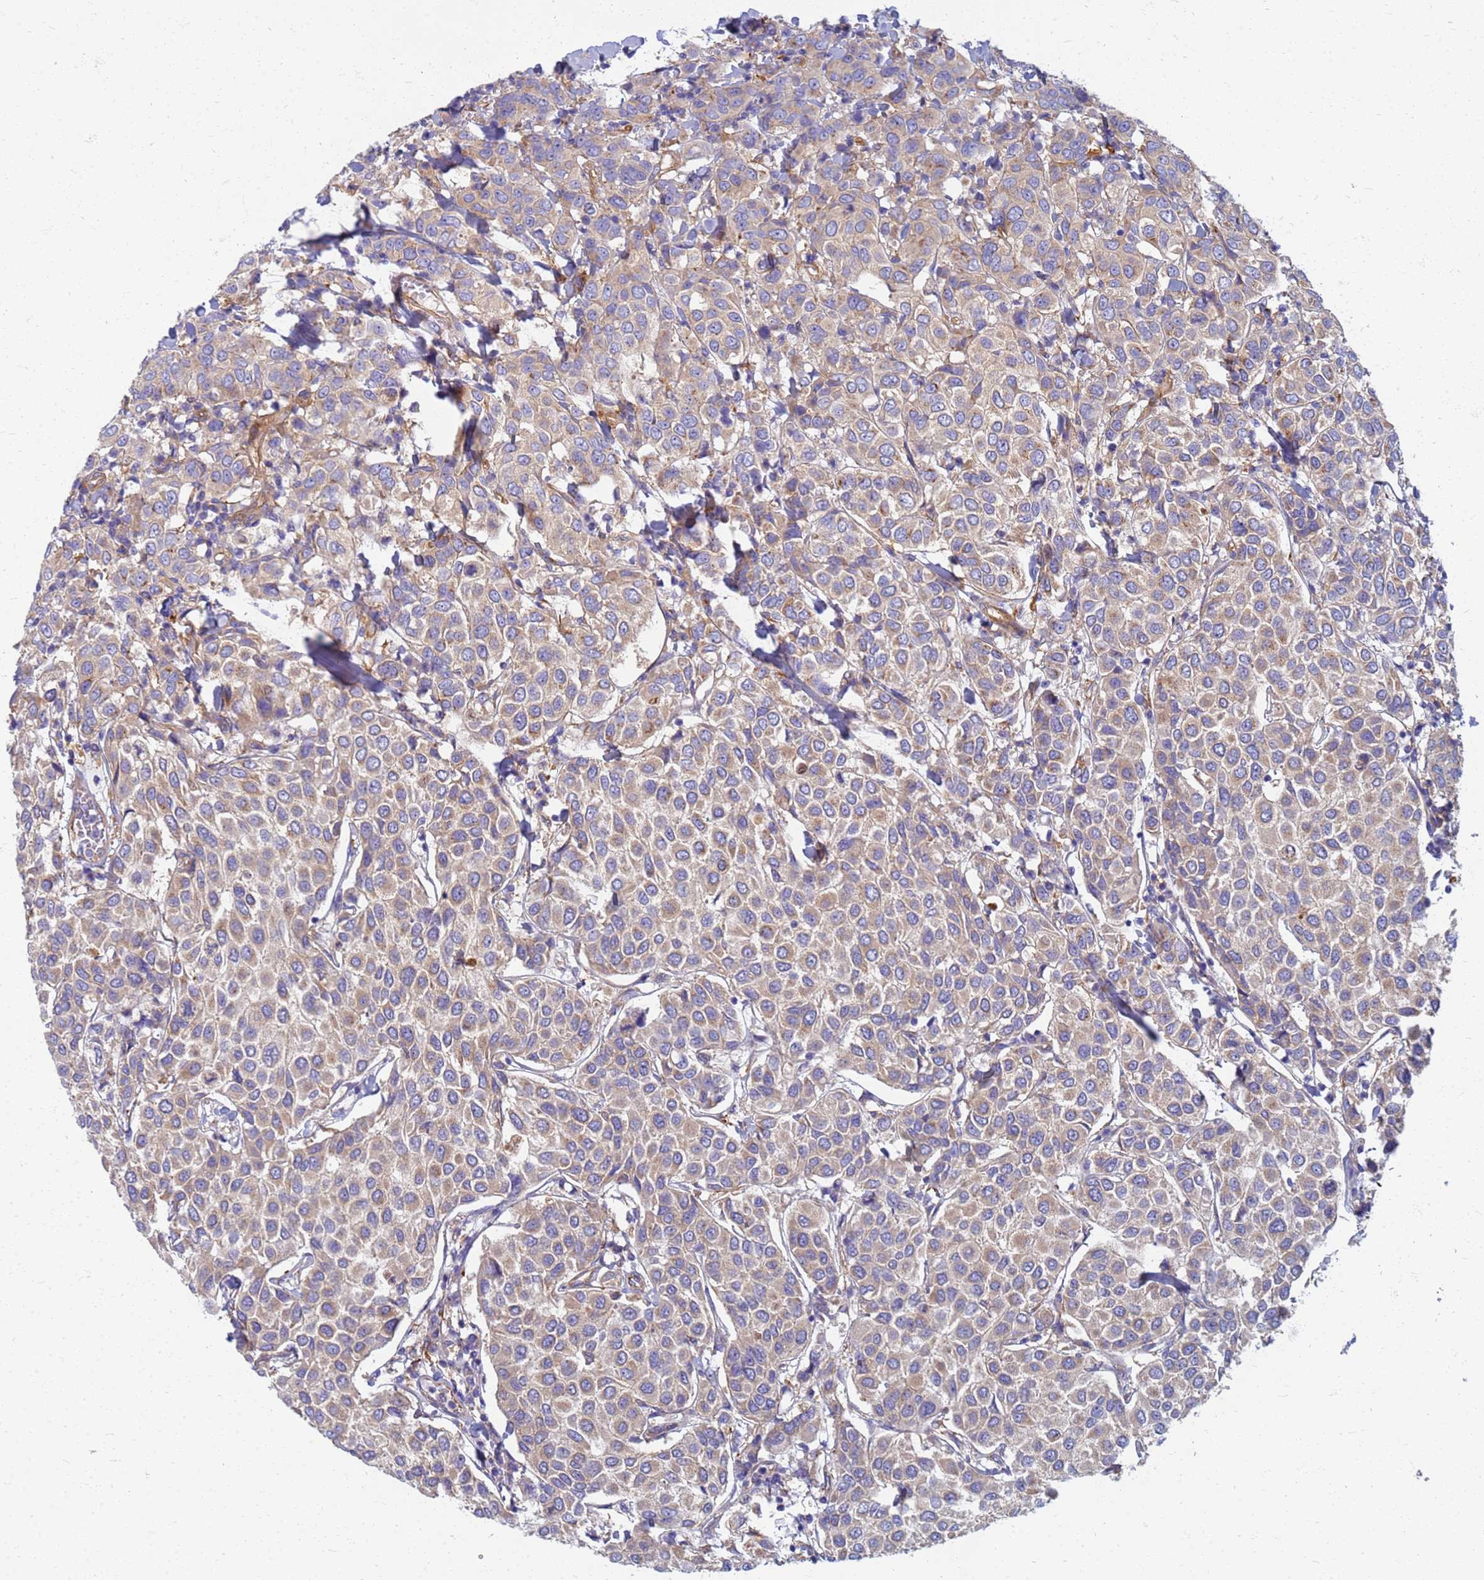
{"staining": {"intensity": "weak", "quantity": "25%-75%", "location": "cytoplasmic/membranous"}, "tissue": "breast cancer", "cell_type": "Tumor cells", "image_type": "cancer", "snomed": [{"axis": "morphology", "description": "Duct carcinoma"}, {"axis": "topography", "description": "Breast"}], "caption": "IHC (DAB (3,3'-diaminobenzidine)) staining of breast cancer demonstrates weak cytoplasmic/membranous protein expression in about 25%-75% of tumor cells.", "gene": "EEA1", "patient": {"sex": "female", "age": 55}}